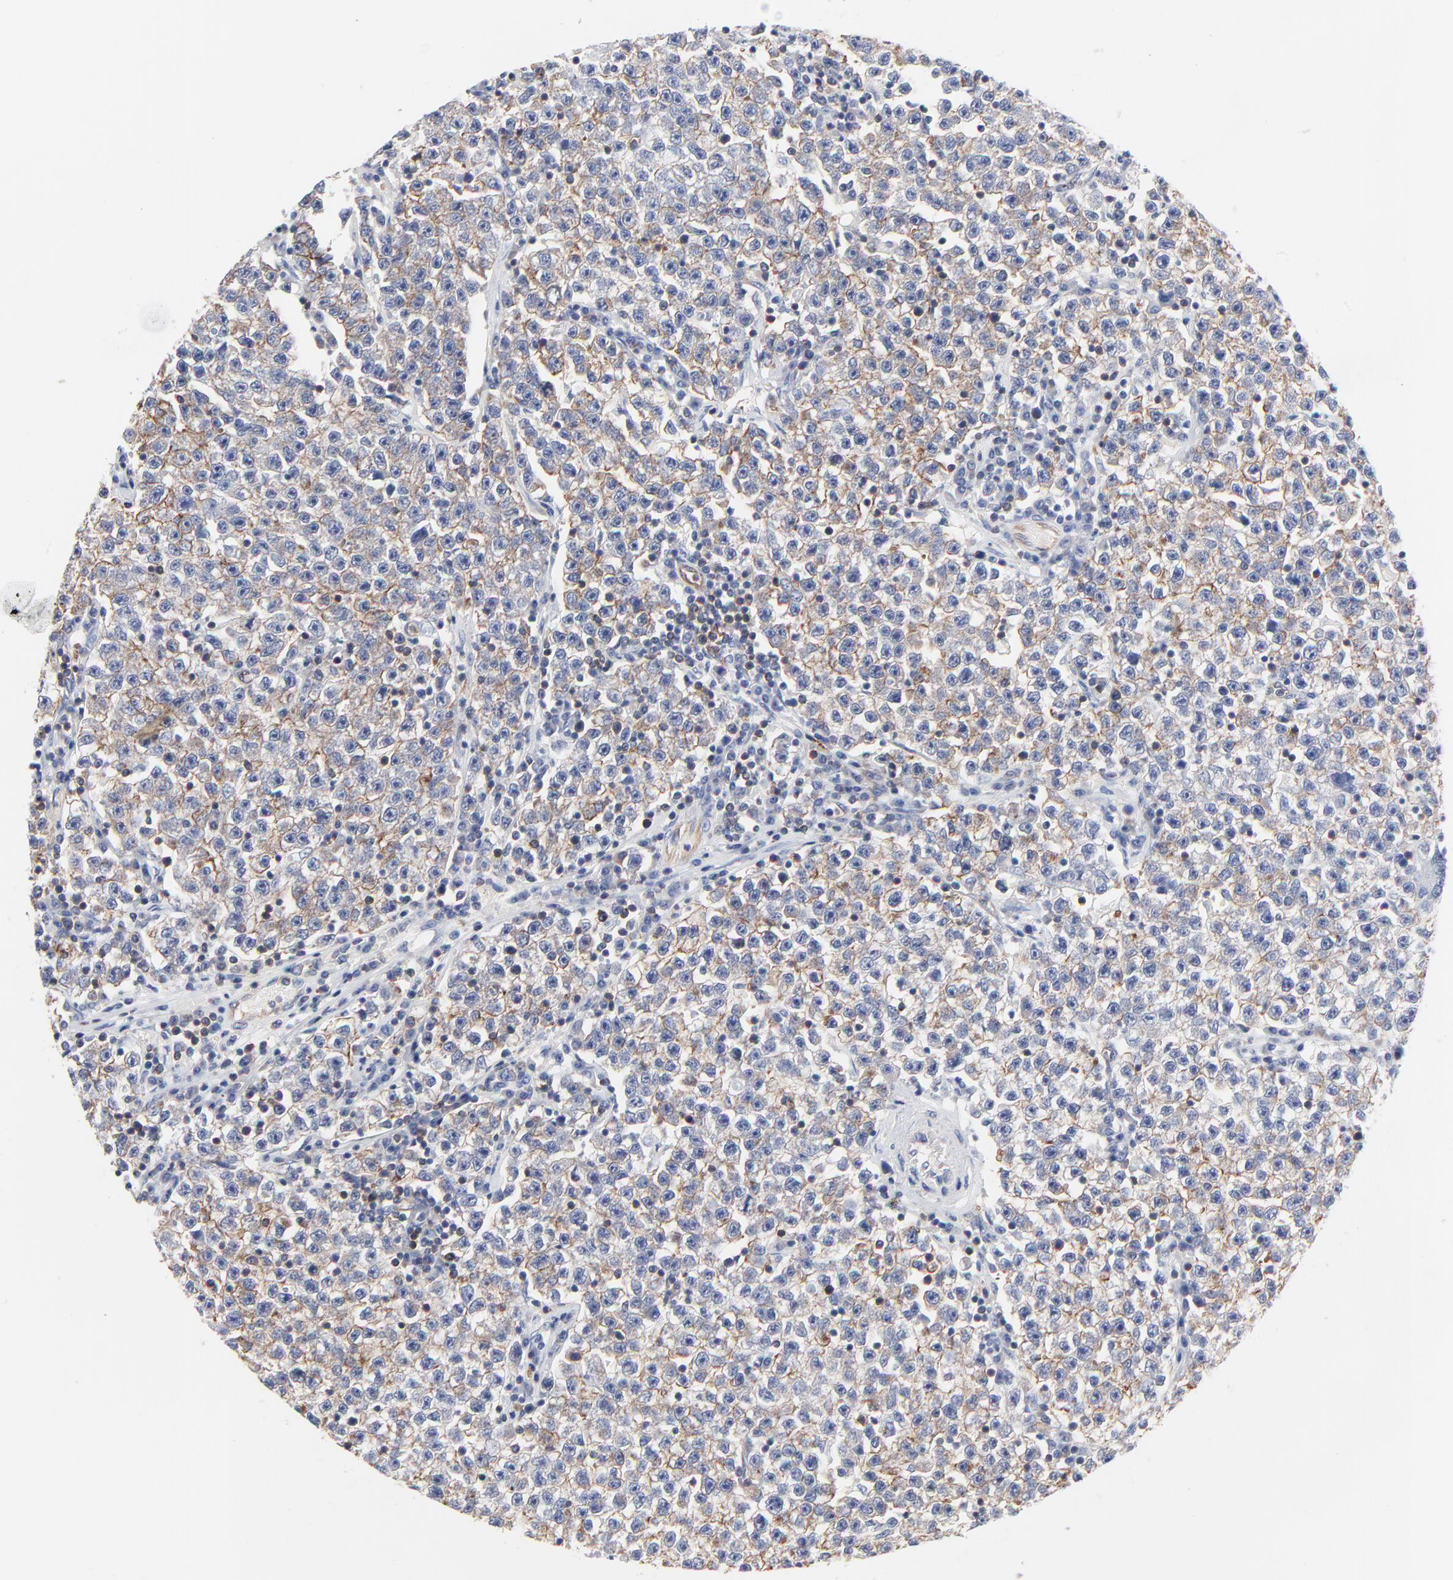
{"staining": {"intensity": "moderate", "quantity": ">75%", "location": "cytoplasmic/membranous"}, "tissue": "testis cancer", "cell_type": "Tumor cells", "image_type": "cancer", "snomed": [{"axis": "morphology", "description": "Seminoma, NOS"}, {"axis": "topography", "description": "Testis"}], "caption": "Testis cancer (seminoma) stained for a protein (brown) demonstrates moderate cytoplasmic/membranous positive positivity in approximately >75% of tumor cells.", "gene": "CD2AP", "patient": {"sex": "male", "age": 22}}